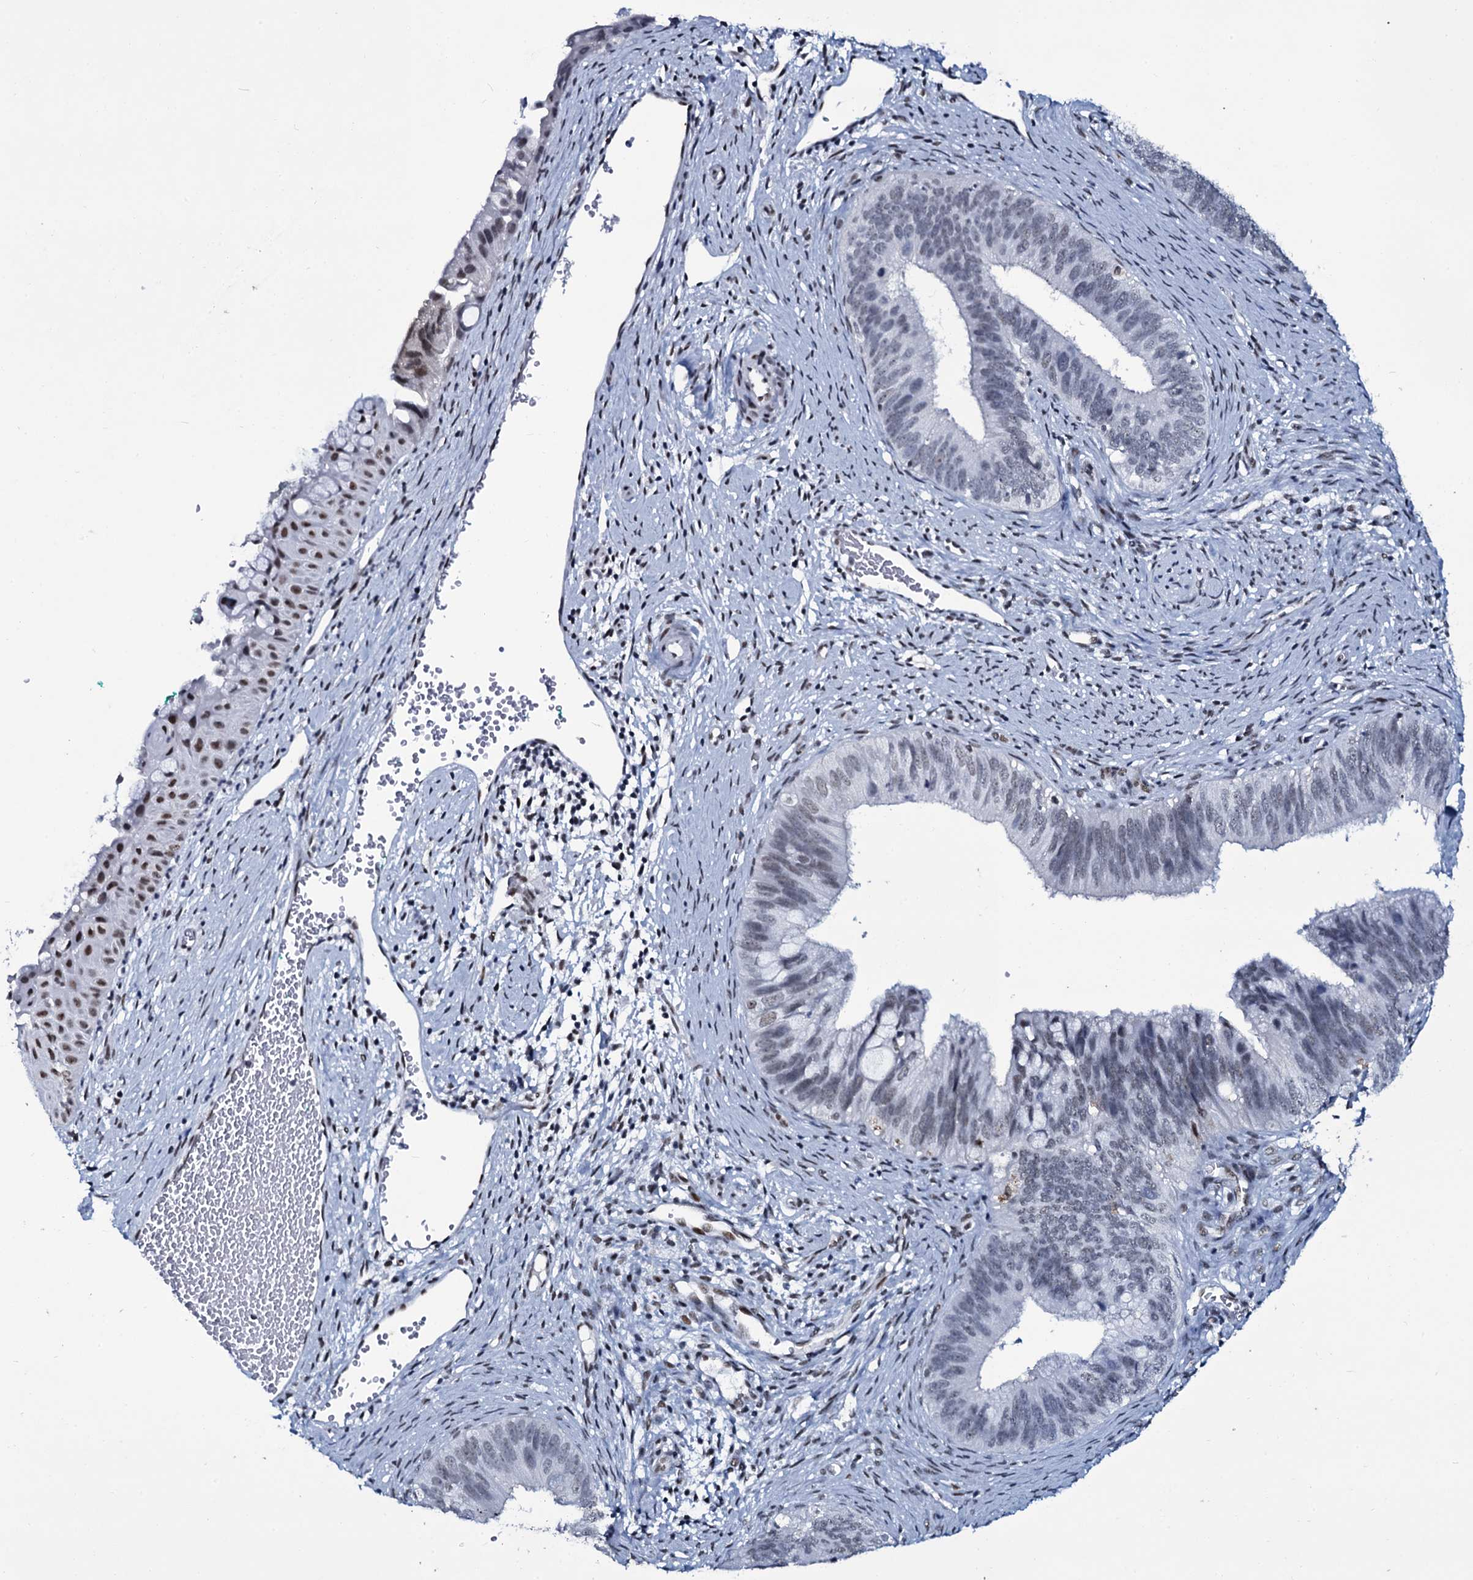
{"staining": {"intensity": "weak", "quantity": "<25%", "location": "nuclear"}, "tissue": "cervical cancer", "cell_type": "Tumor cells", "image_type": "cancer", "snomed": [{"axis": "morphology", "description": "Adenocarcinoma, NOS"}, {"axis": "topography", "description": "Cervix"}], "caption": "This is an IHC micrograph of human cervical cancer (adenocarcinoma). There is no expression in tumor cells.", "gene": "ZMIZ2", "patient": {"sex": "female", "age": 42}}